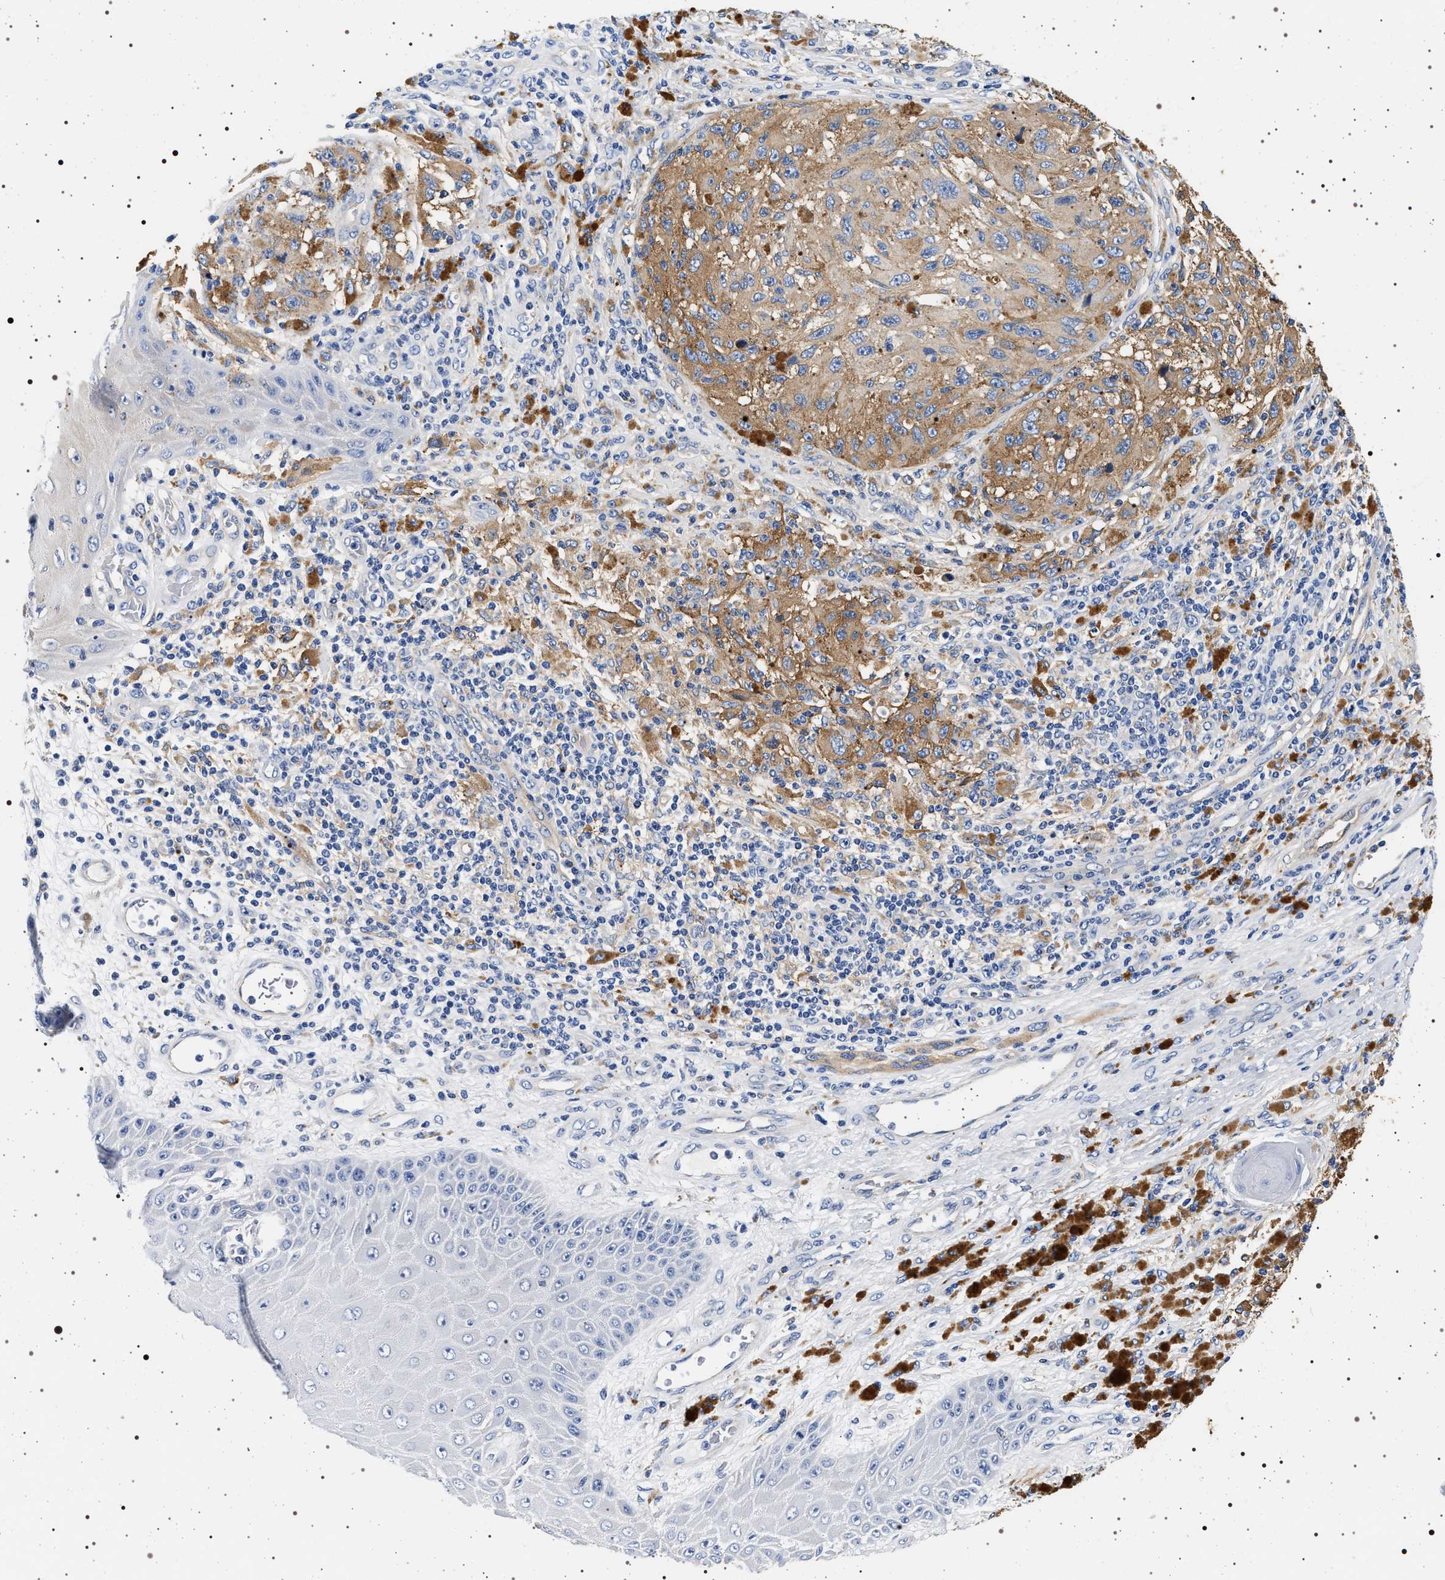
{"staining": {"intensity": "moderate", "quantity": ">75%", "location": "cytoplasmic/membranous"}, "tissue": "melanoma", "cell_type": "Tumor cells", "image_type": "cancer", "snomed": [{"axis": "morphology", "description": "Malignant melanoma, NOS"}, {"axis": "topography", "description": "Skin"}], "caption": "An image of human malignant melanoma stained for a protein reveals moderate cytoplasmic/membranous brown staining in tumor cells.", "gene": "HSD17B1", "patient": {"sex": "female", "age": 73}}